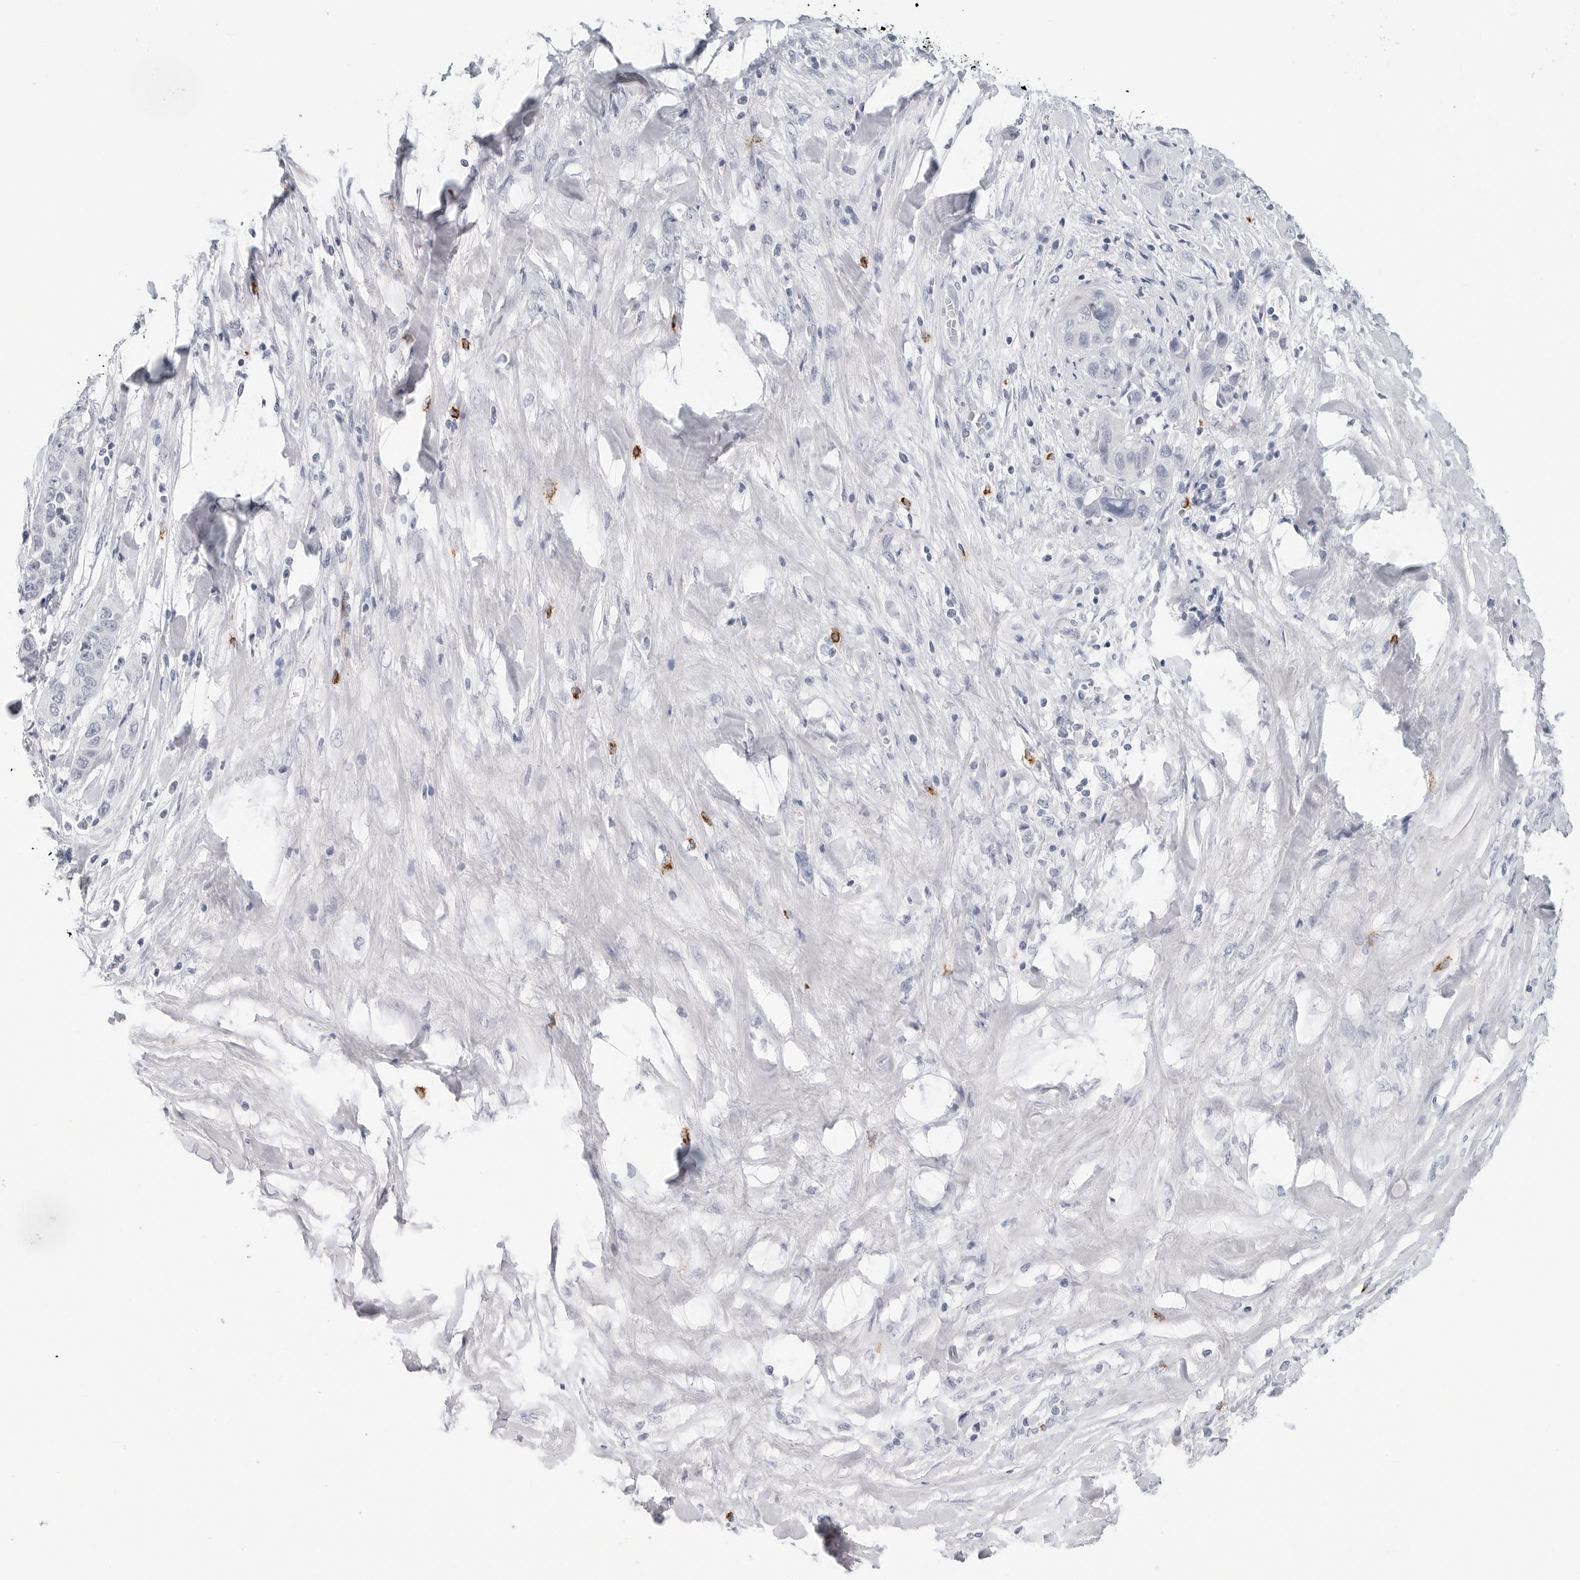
{"staining": {"intensity": "negative", "quantity": "none", "location": "none"}, "tissue": "liver cancer", "cell_type": "Tumor cells", "image_type": "cancer", "snomed": [{"axis": "morphology", "description": "Cholangiocarcinoma"}, {"axis": "topography", "description": "Liver"}], "caption": "A histopathology image of human cholangiocarcinoma (liver) is negative for staining in tumor cells.", "gene": "HSPB7", "patient": {"sex": "female", "age": 52}}